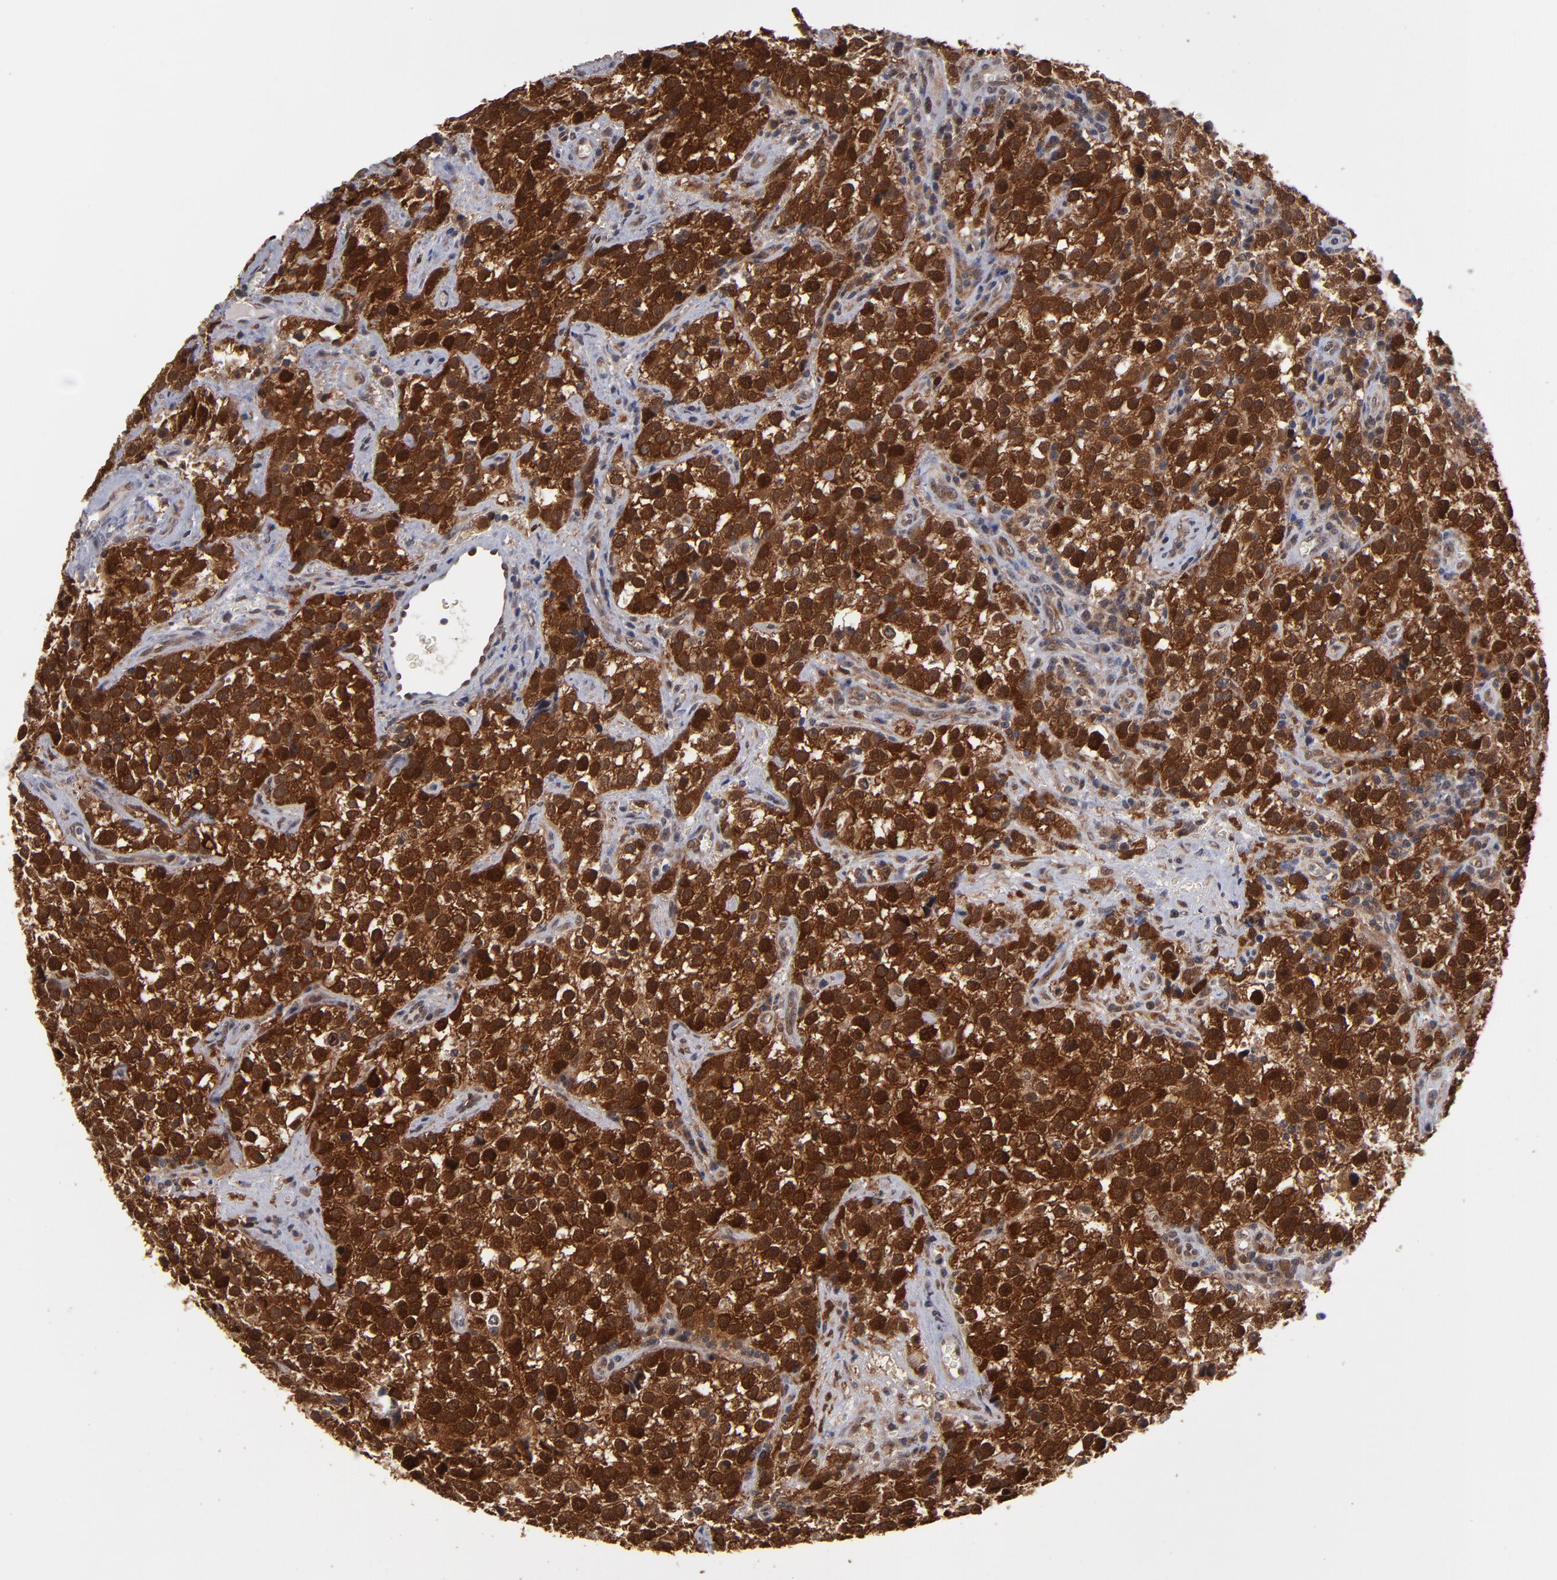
{"staining": {"intensity": "strong", "quantity": ">75%", "location": "cytoplasmic/membranous,nuclear"}, "tissue": "testis cancer", "cell_type": "Tumor cells", "image_type": "cancer", "snomed": [{"axis": "morphology", "description": "Seminoma, NOS"}, {"axis": "topography", "description": "Testis"}], "caption": "DAB immunohistochemical staining of human seminoma (testis) displays strong cytoplasmic/membranous and nuclear protein expression in approximately >75% of tumor cells. (Brightfield microscopy of DAB IHC at high magnification).", "gene": "HUWE1", "patient": {"sex": "male", "age": 38}}